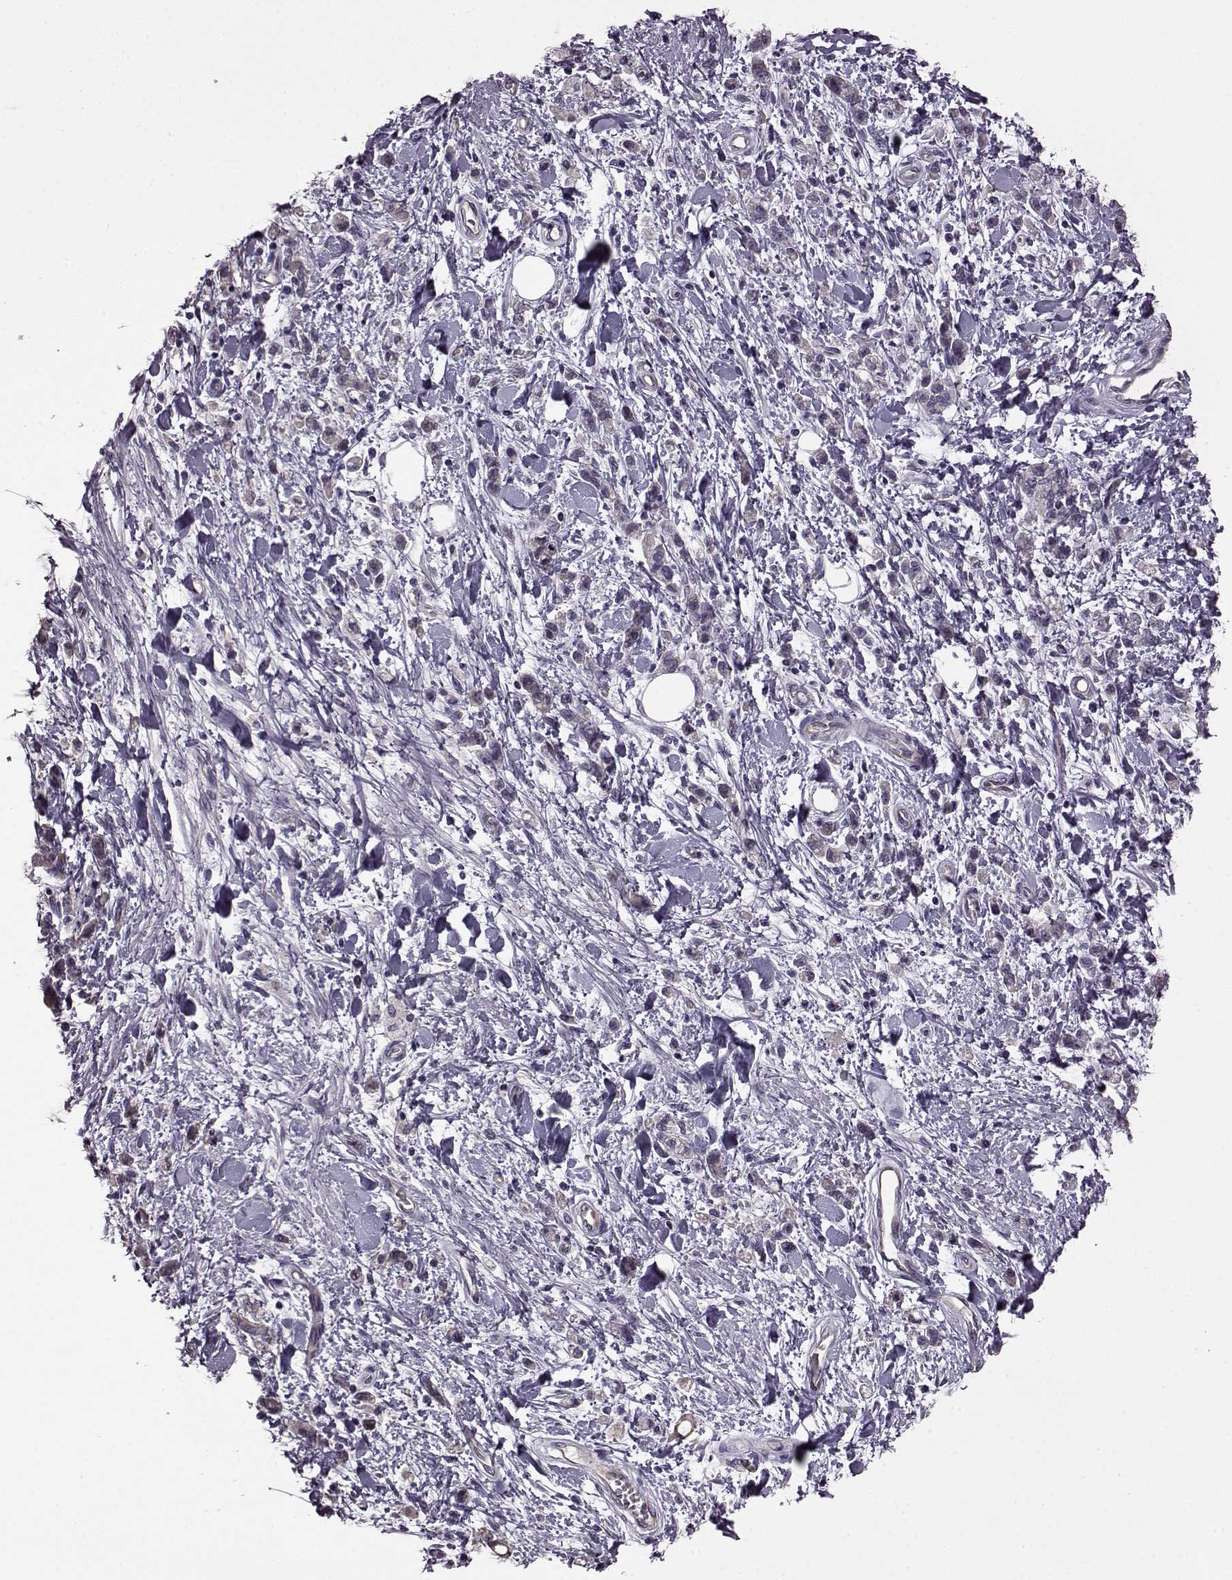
{"staining": {"intensity": "negative", "quantity": "none", "location": "none"}, "tissue": "stomach cancer", "cell_type": "Tumor cells", "image_type": "cancer", "snomed": [{"axis": "morphology", "description": "Adenocarcinoma, NOS"}, {"axis": "topography", "description": "Stomach"}], "caption": "High magnification brightfield microscopy of stomach adenocarcinoma stained with DAB (3,3'-diaminobenzidine) (brown) and counterstained with hematoxylin (blue): tumor cells show no significant staining.", "gene": "EDDM3B", "patient": {"sex": "male", "age": 77}}